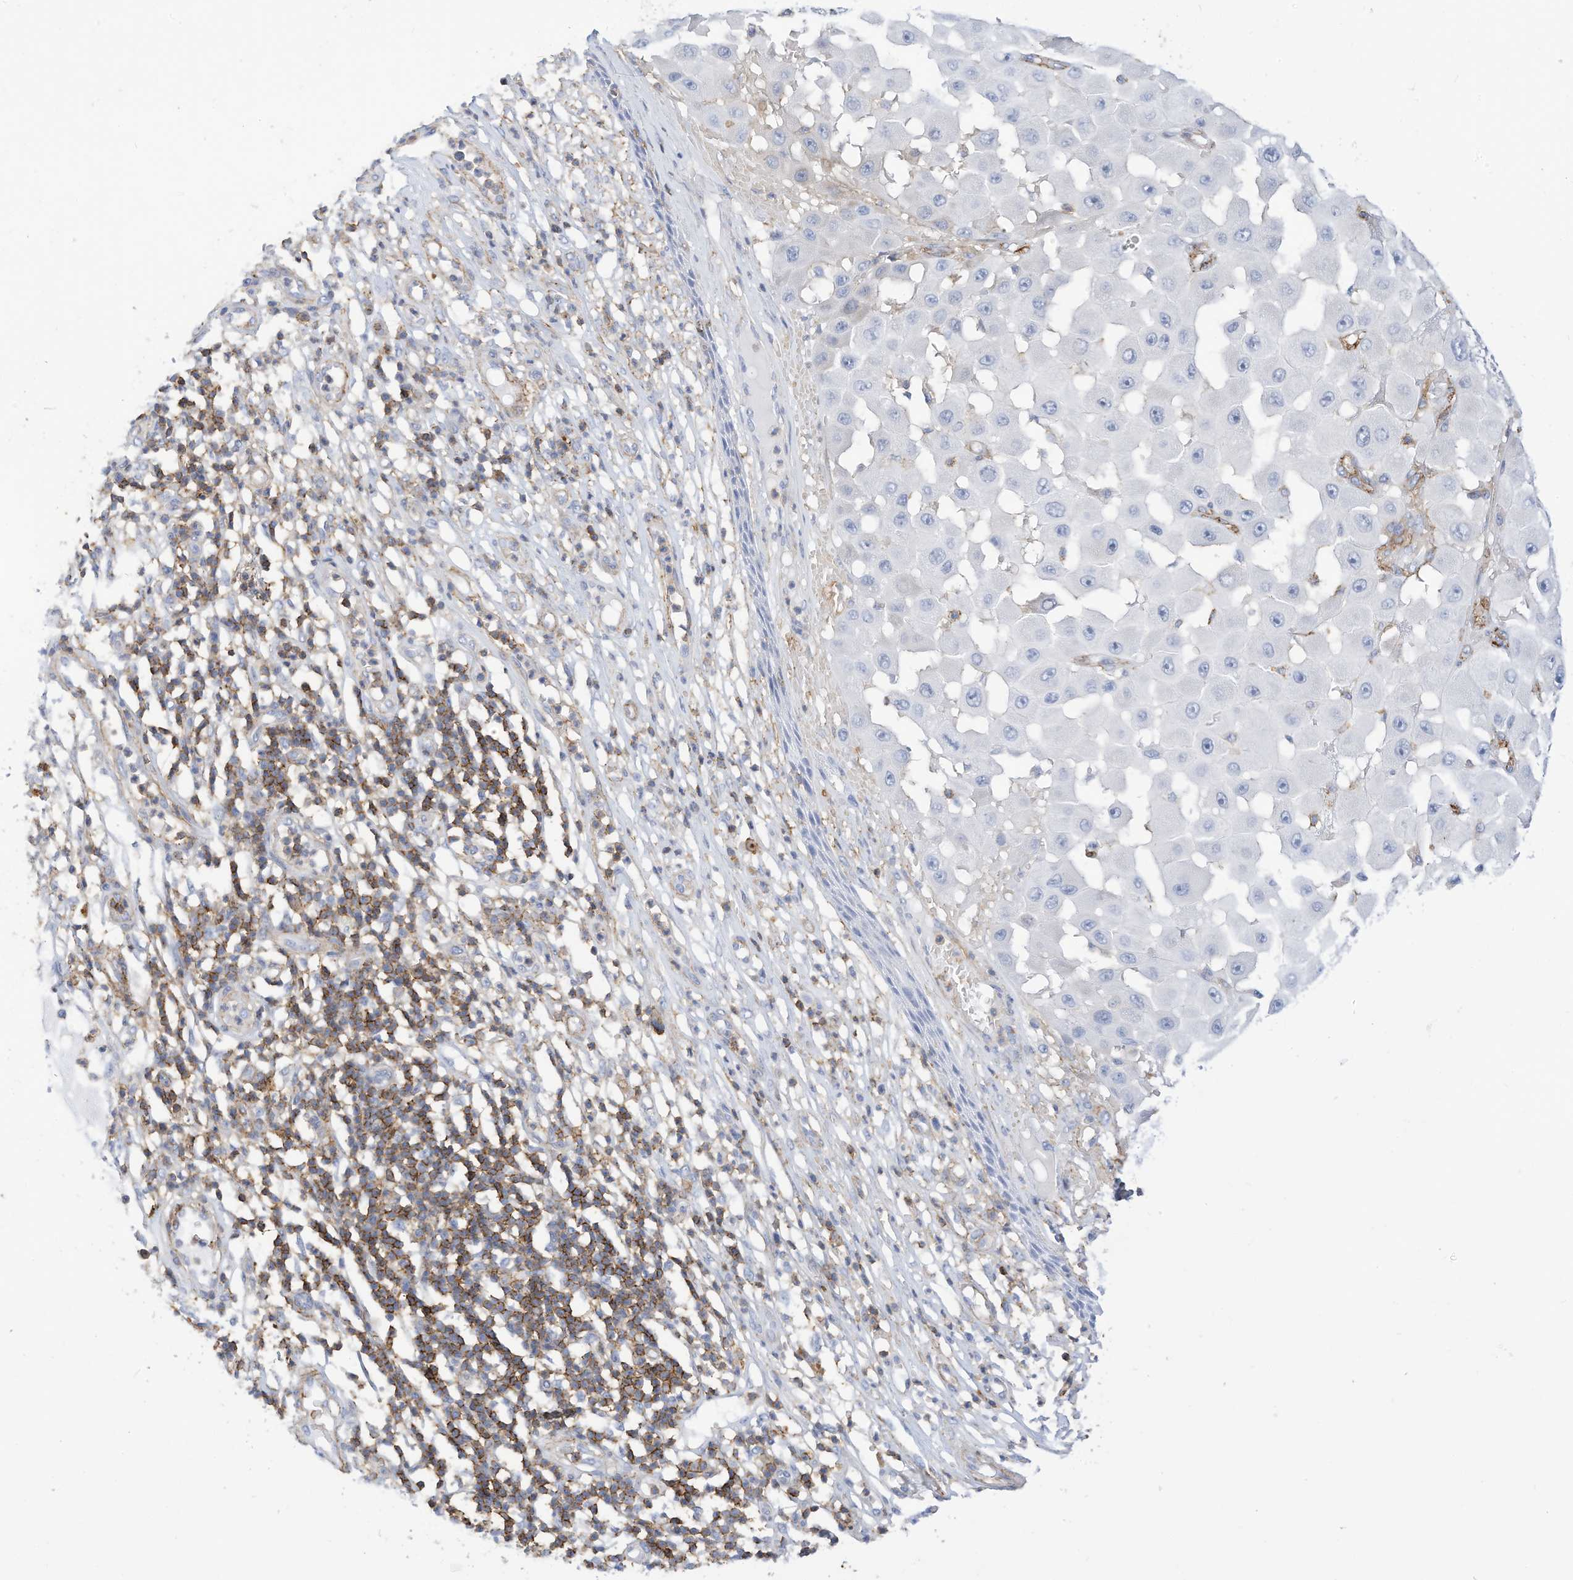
{"staining": {"intensity": "negative", "quantity": "none", "location": "none"}, "tissue": "melanoma", "cell_type": "Tumor cells", "image_type": "cancer", "snomed": [{"axis": "morphology", "description": "Malignant melanoma, NOS"}, {"axis": "topography", "description": "Skin"}], "caption": "Tumor cells show no significant staining in melanoma.", "gene": "TXNDC9", "patient": {"sex": "female", "age": 81}}